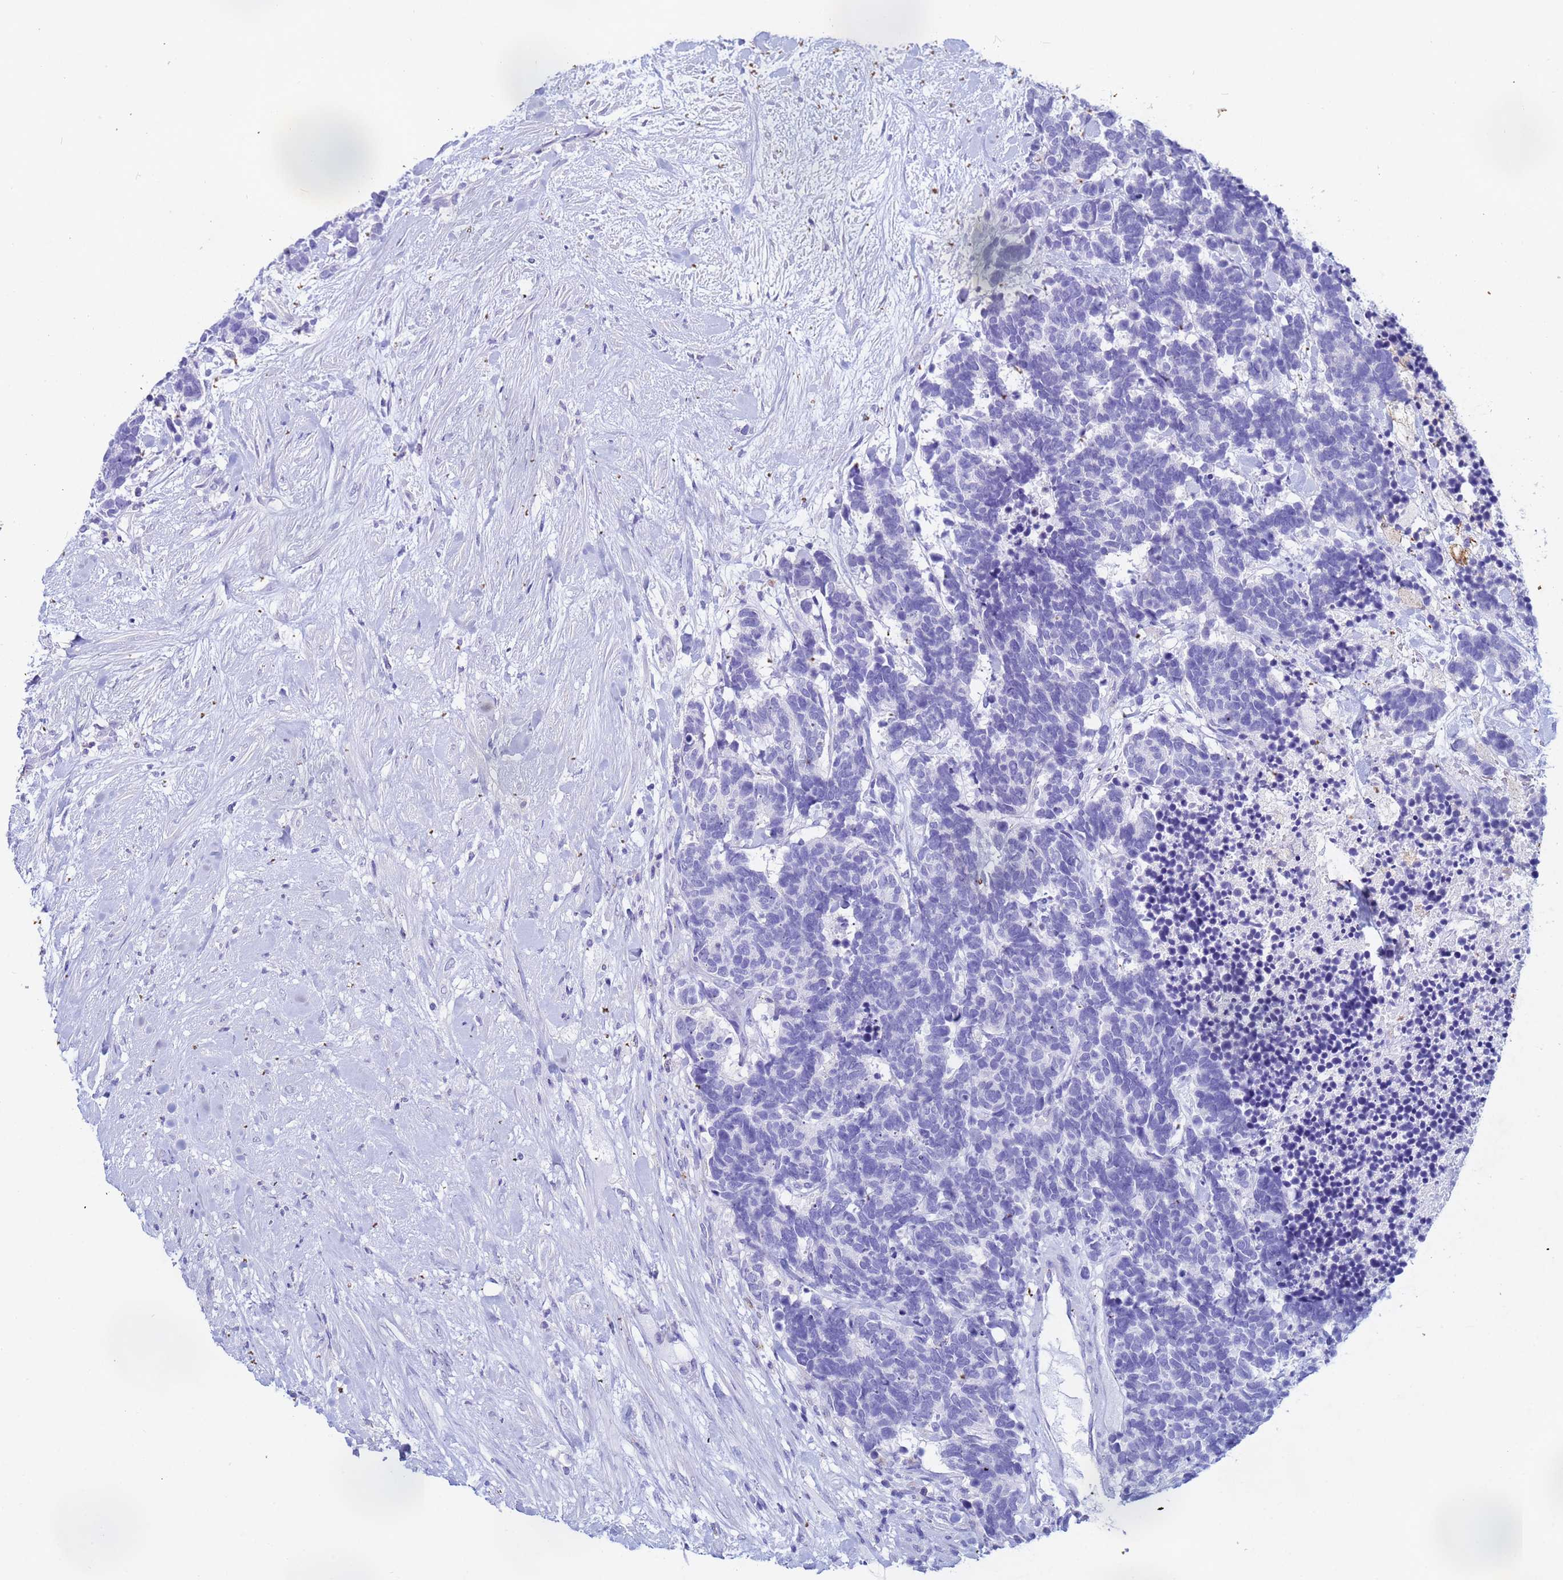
{"staining": {"intensity": "negative", "quantity": "none", "location": "none"}, "tissue": "carcinoid", "cell_type": "Tumor cells", "image_type": "cancer", "snomed": [{"axis": "morphology", "description": "Carcinoma, NOS"}, {"axis": "morphology", "description": "Carcinoid, malignant, NOS"}, {"axis": "topography", "description": "Prostate"}], "caption": "Immunohistochemistry micrograph of carcinoma stained for a protein (brown), which displays no positivity in tumor cells.", "gene": "CSTB", "patient": {"sex": "male", "age": 57}}